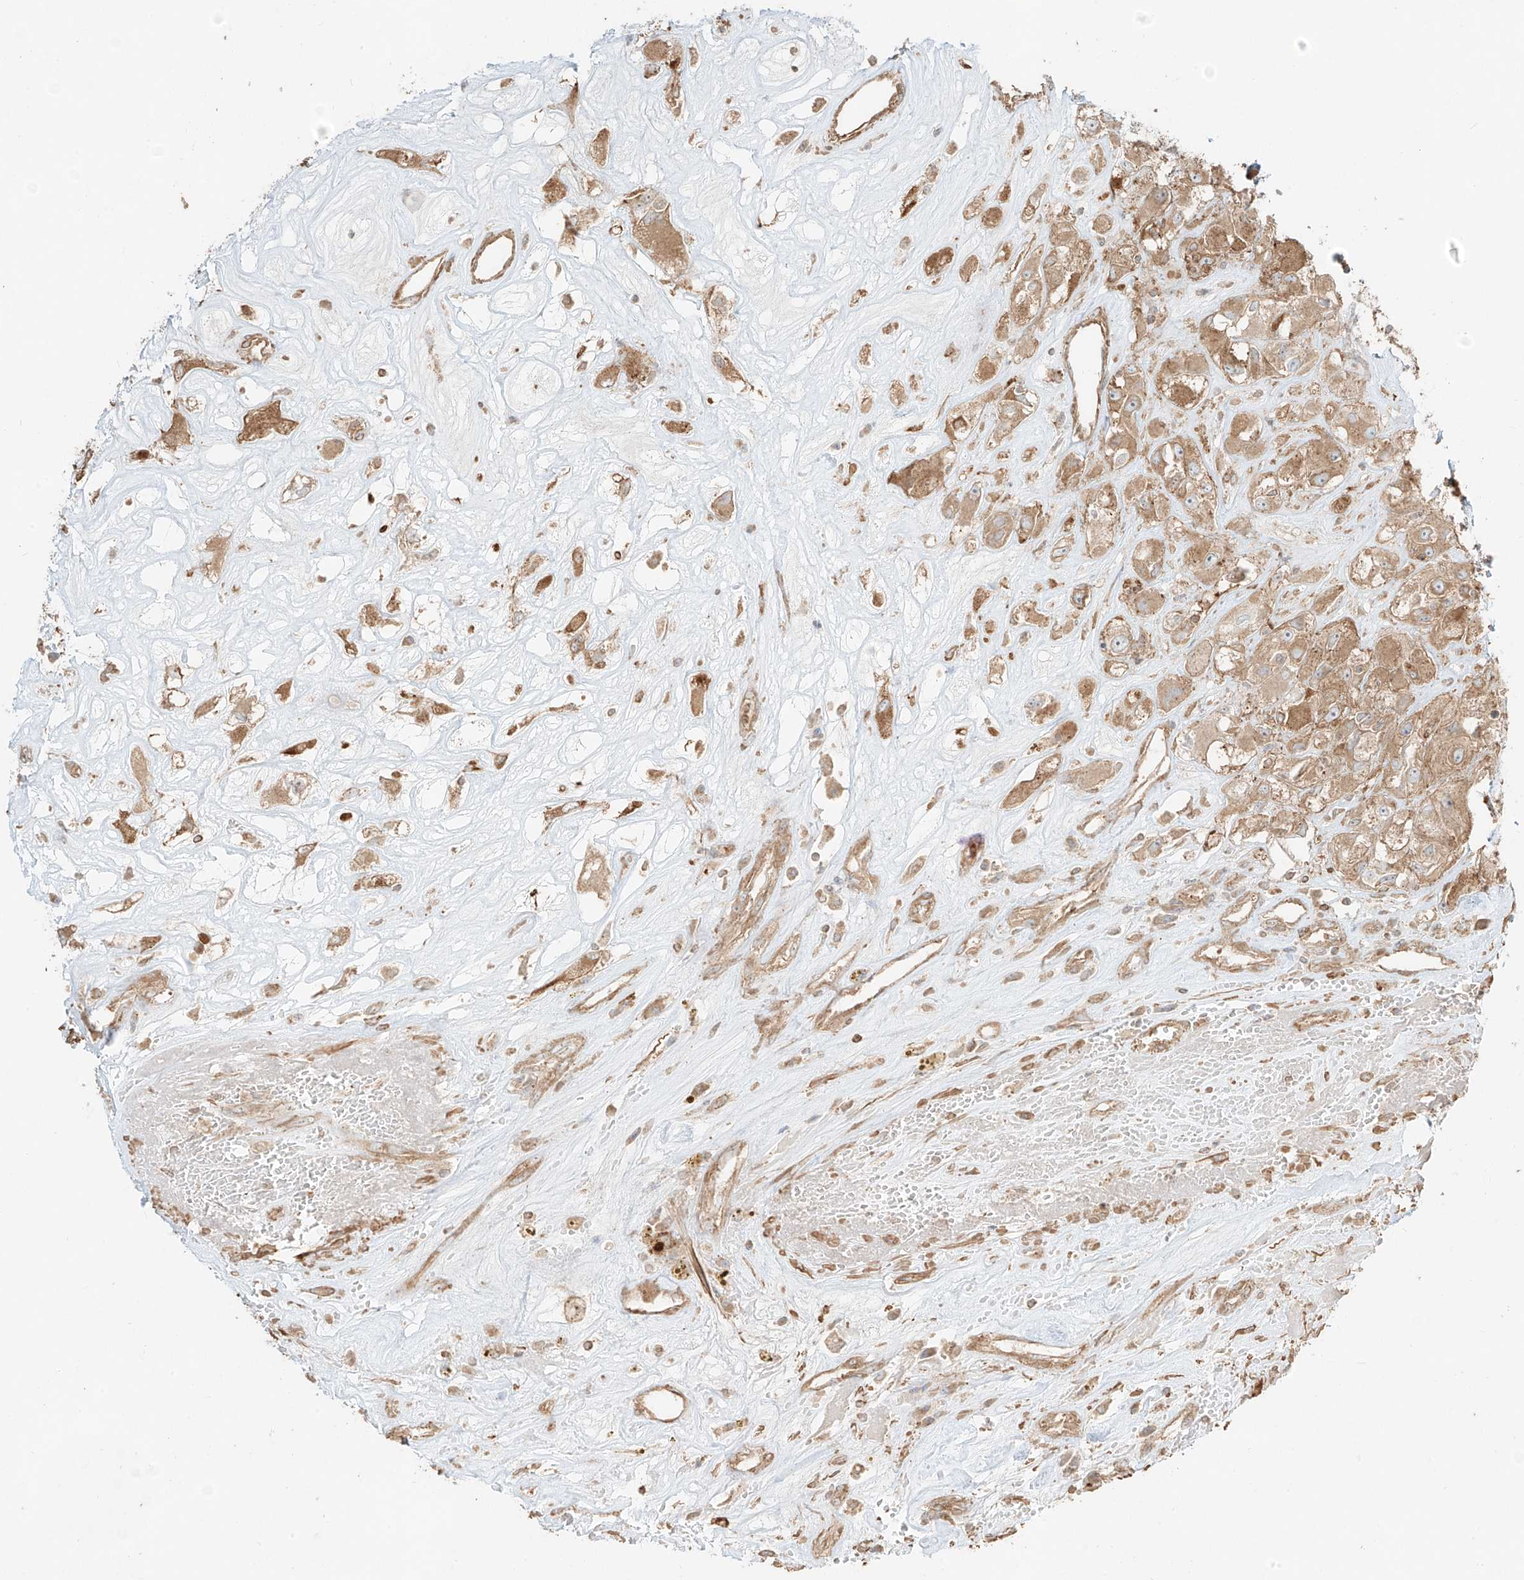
{"staining": {"intensity": "moderate", "quantity": ">75%", "location": "cytoplasmic/membranous"}, "tissue": "renal cancer", "cell_type": "Tumor cells", "image_type": "cancer", "snomed": [{"axis": "morphology", "description": "Adenocarcinoma, NOS"}, {"axis": "topography", "description": "Kidney"}], "caption": "High-power microscopy captured an immunohistochemistry histopathology image of renal cancer (adenocarcinoma), revealing moderate cytoplasmic/membranous expression in about >75% of tumor cells.", "gene": "CCDC115", "patient": {"sex": "female", "age": 52}}